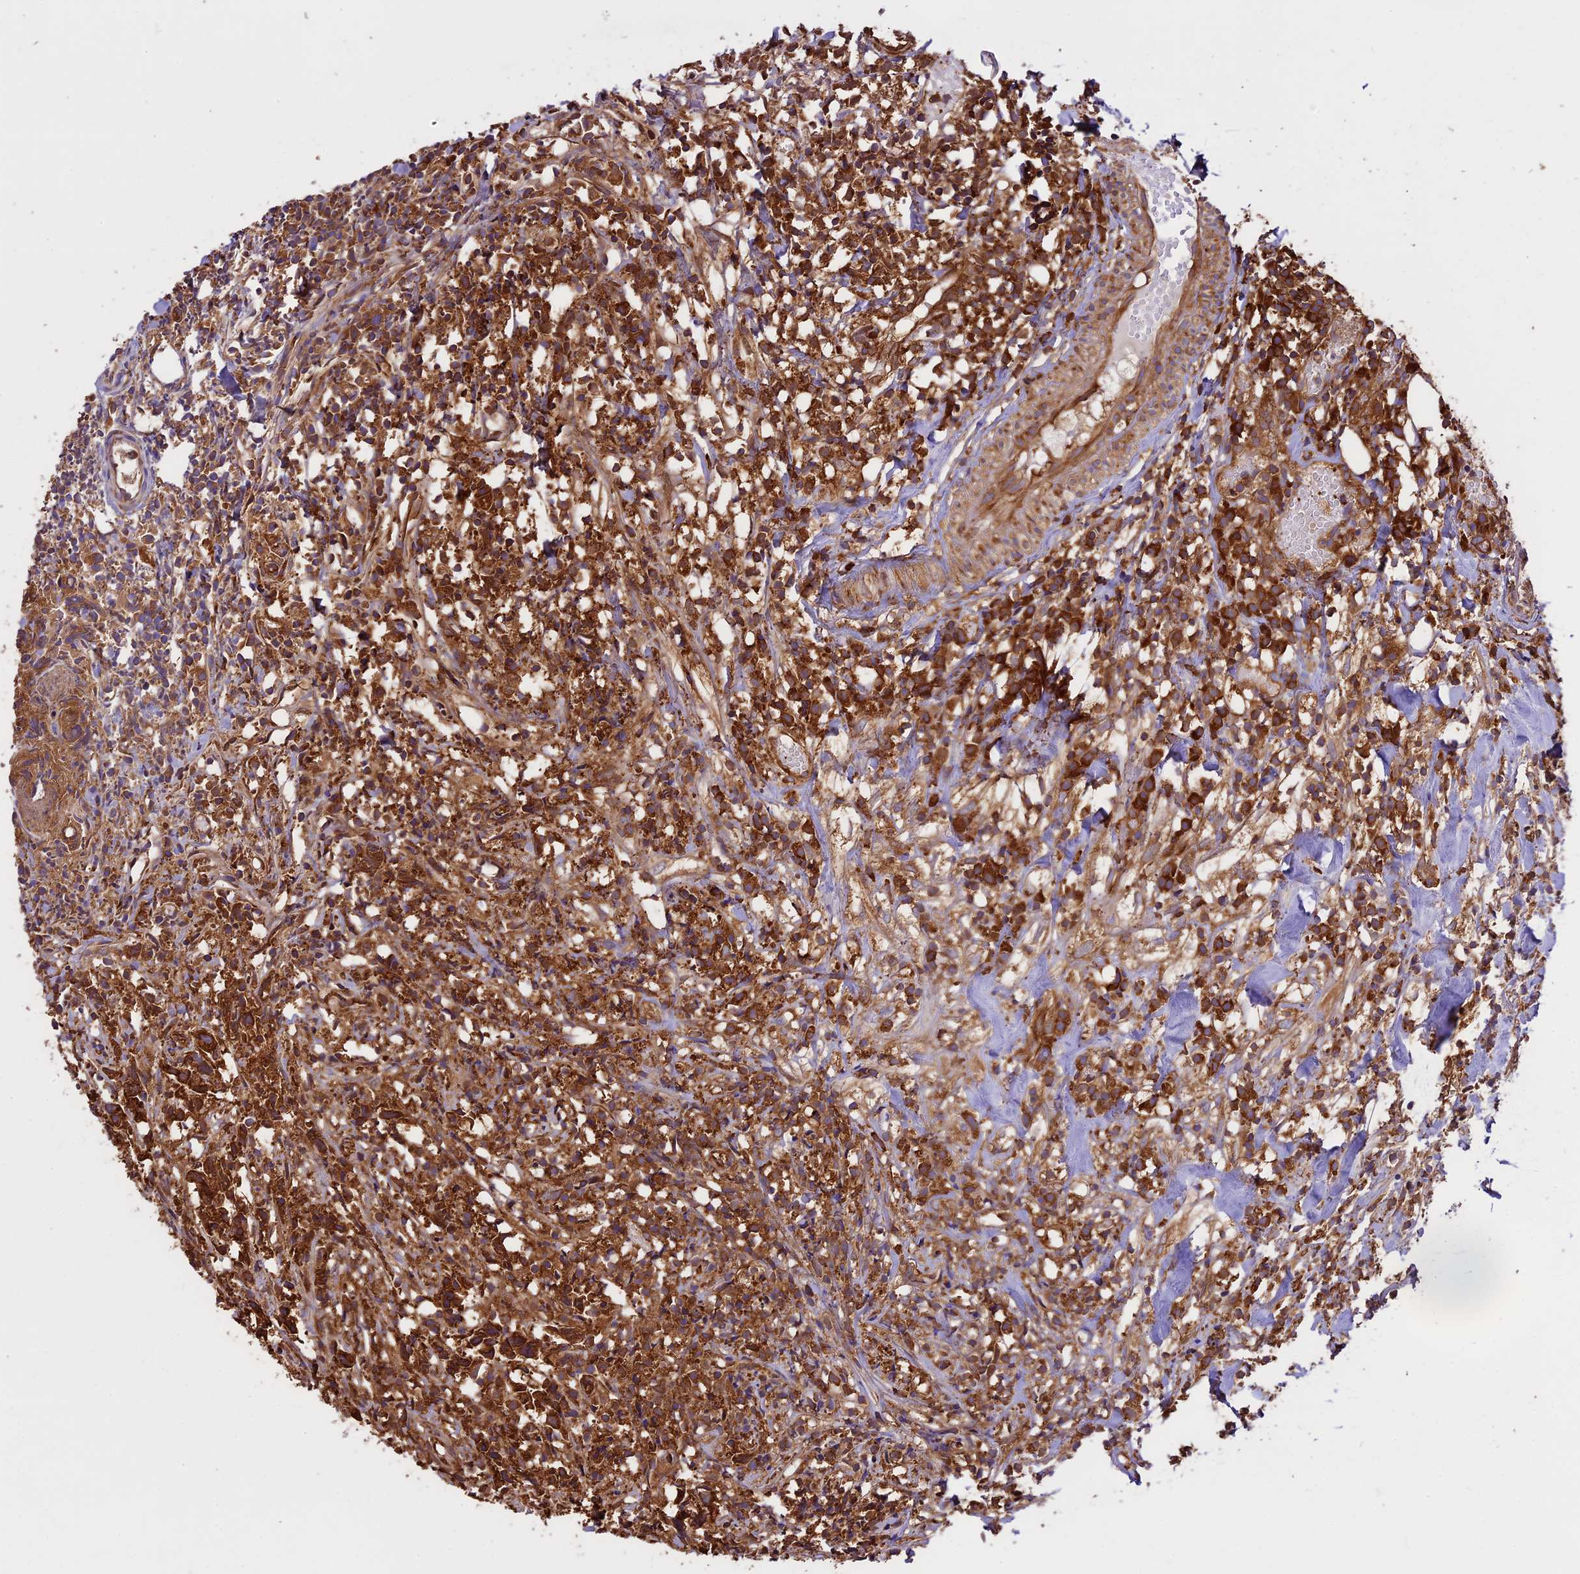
{"staining": {"intensity": "strong", "quantity": ">75%", "location": "cytoplasmic/membranous"}, "tissue": "urothelial cancer", "cell_type": "Tumor cells", "image_type": "cancer", "snomed": [{"axis": "morphology", "description": "Urothelial carcinoma, High grade"}, {"axis": "topography", "description": "Urinary bladder"}], "caption": "A photomicrograph of urothelial carcinoma (high-grade) stained for a protein shows strong cytoplasmic/membranous brown staining in tumor cells.", "gene": "KARS1", "patient": {"sex": "female", "age": 75}}